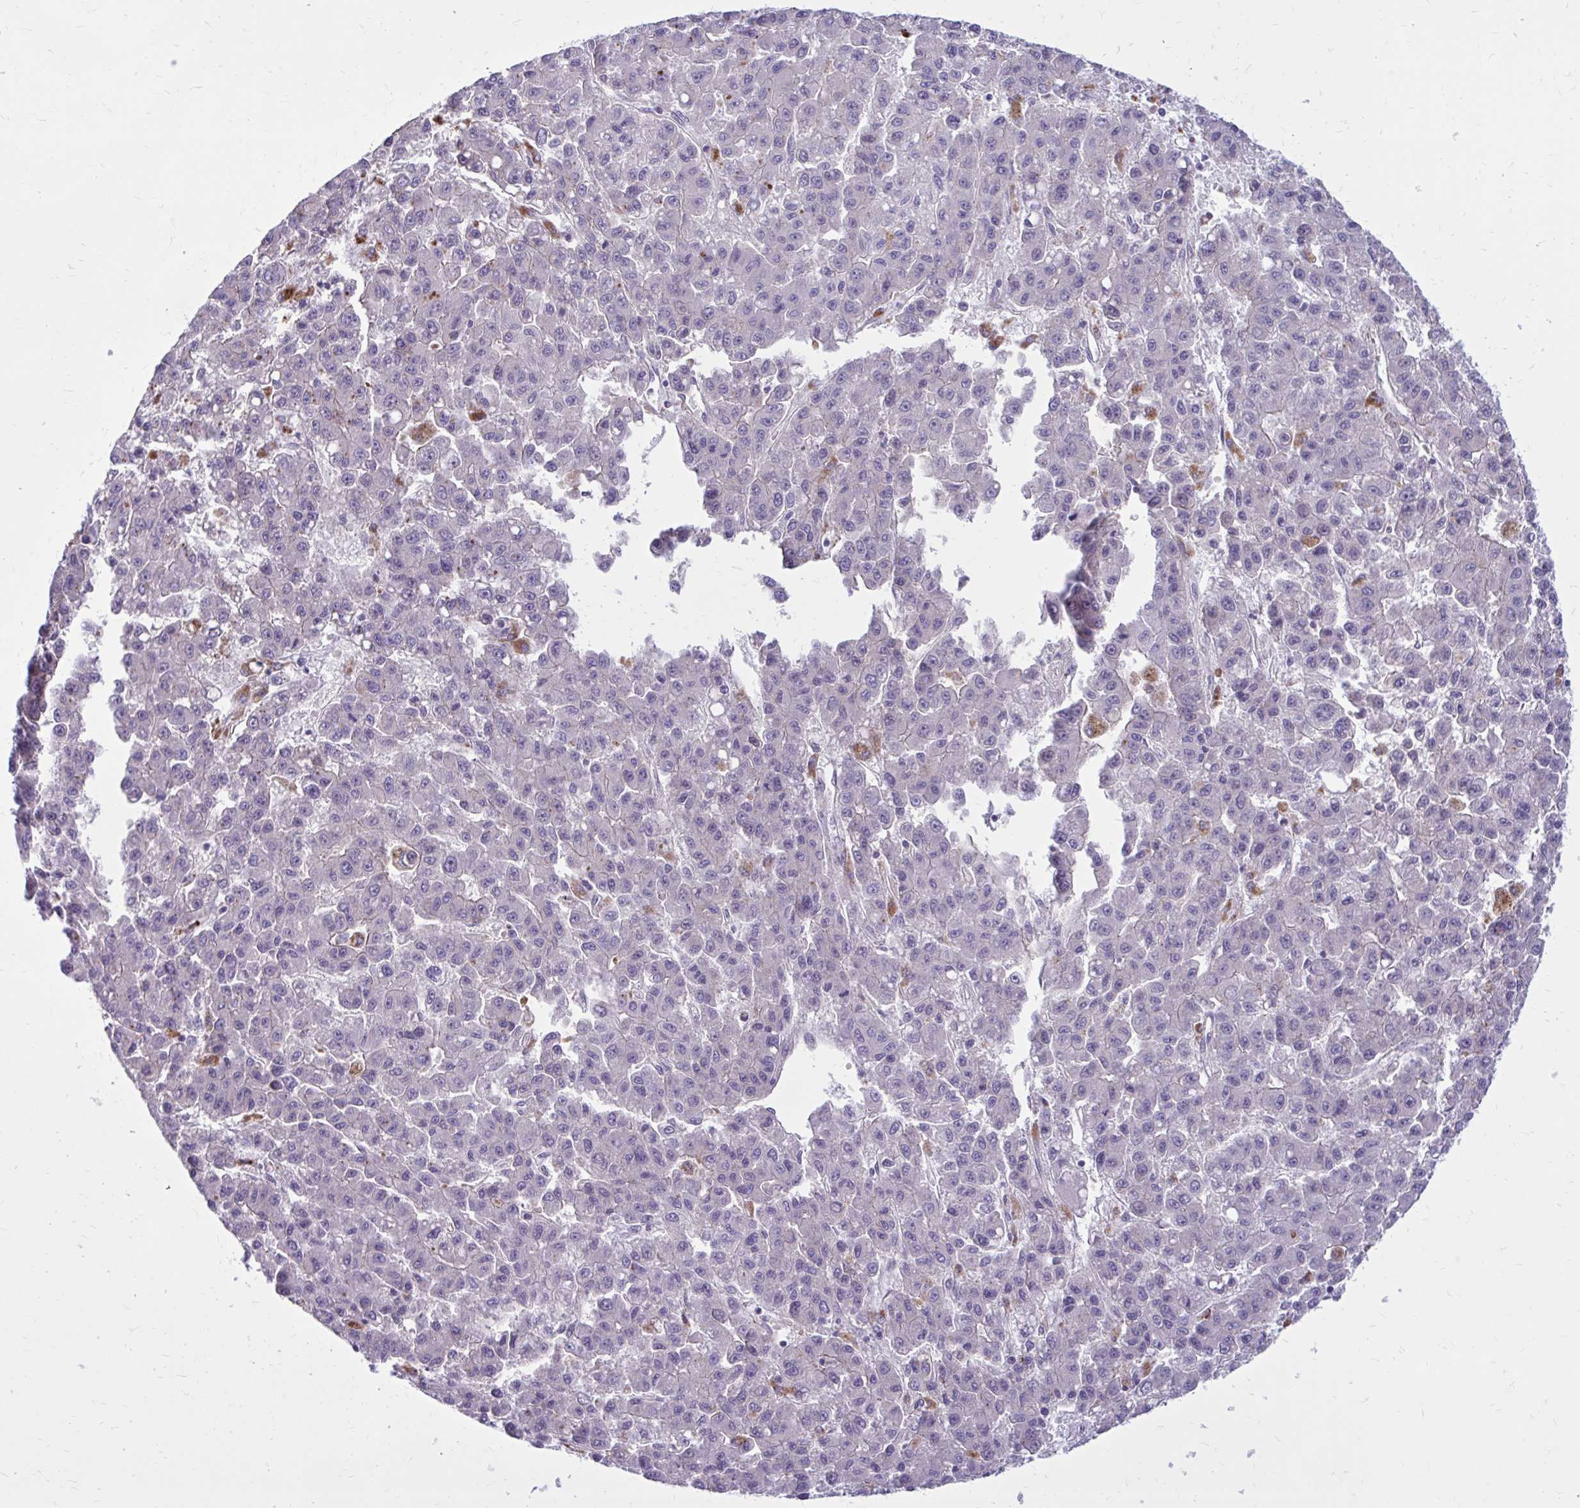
{"staining": {"intensity": "negative", "quantity": "none", "location": "none"}, "tissue": "liver cancer", "cell_type": "Tumor cells", "image_type": "cancer", "snomed": [{"axis": "morphology", "description": "Carcinoma, Hepatocellular, NOS"}, {"axis": "topography", "description": "Liver"}], "caption": "High power microscopy photomicrograph of an IHC image of liver cancer (hepatocellular carcinoma), revealing no significant expression in tumor cells.", "gene": "FAP", "patient": {"sex": "male", "age": 70}}